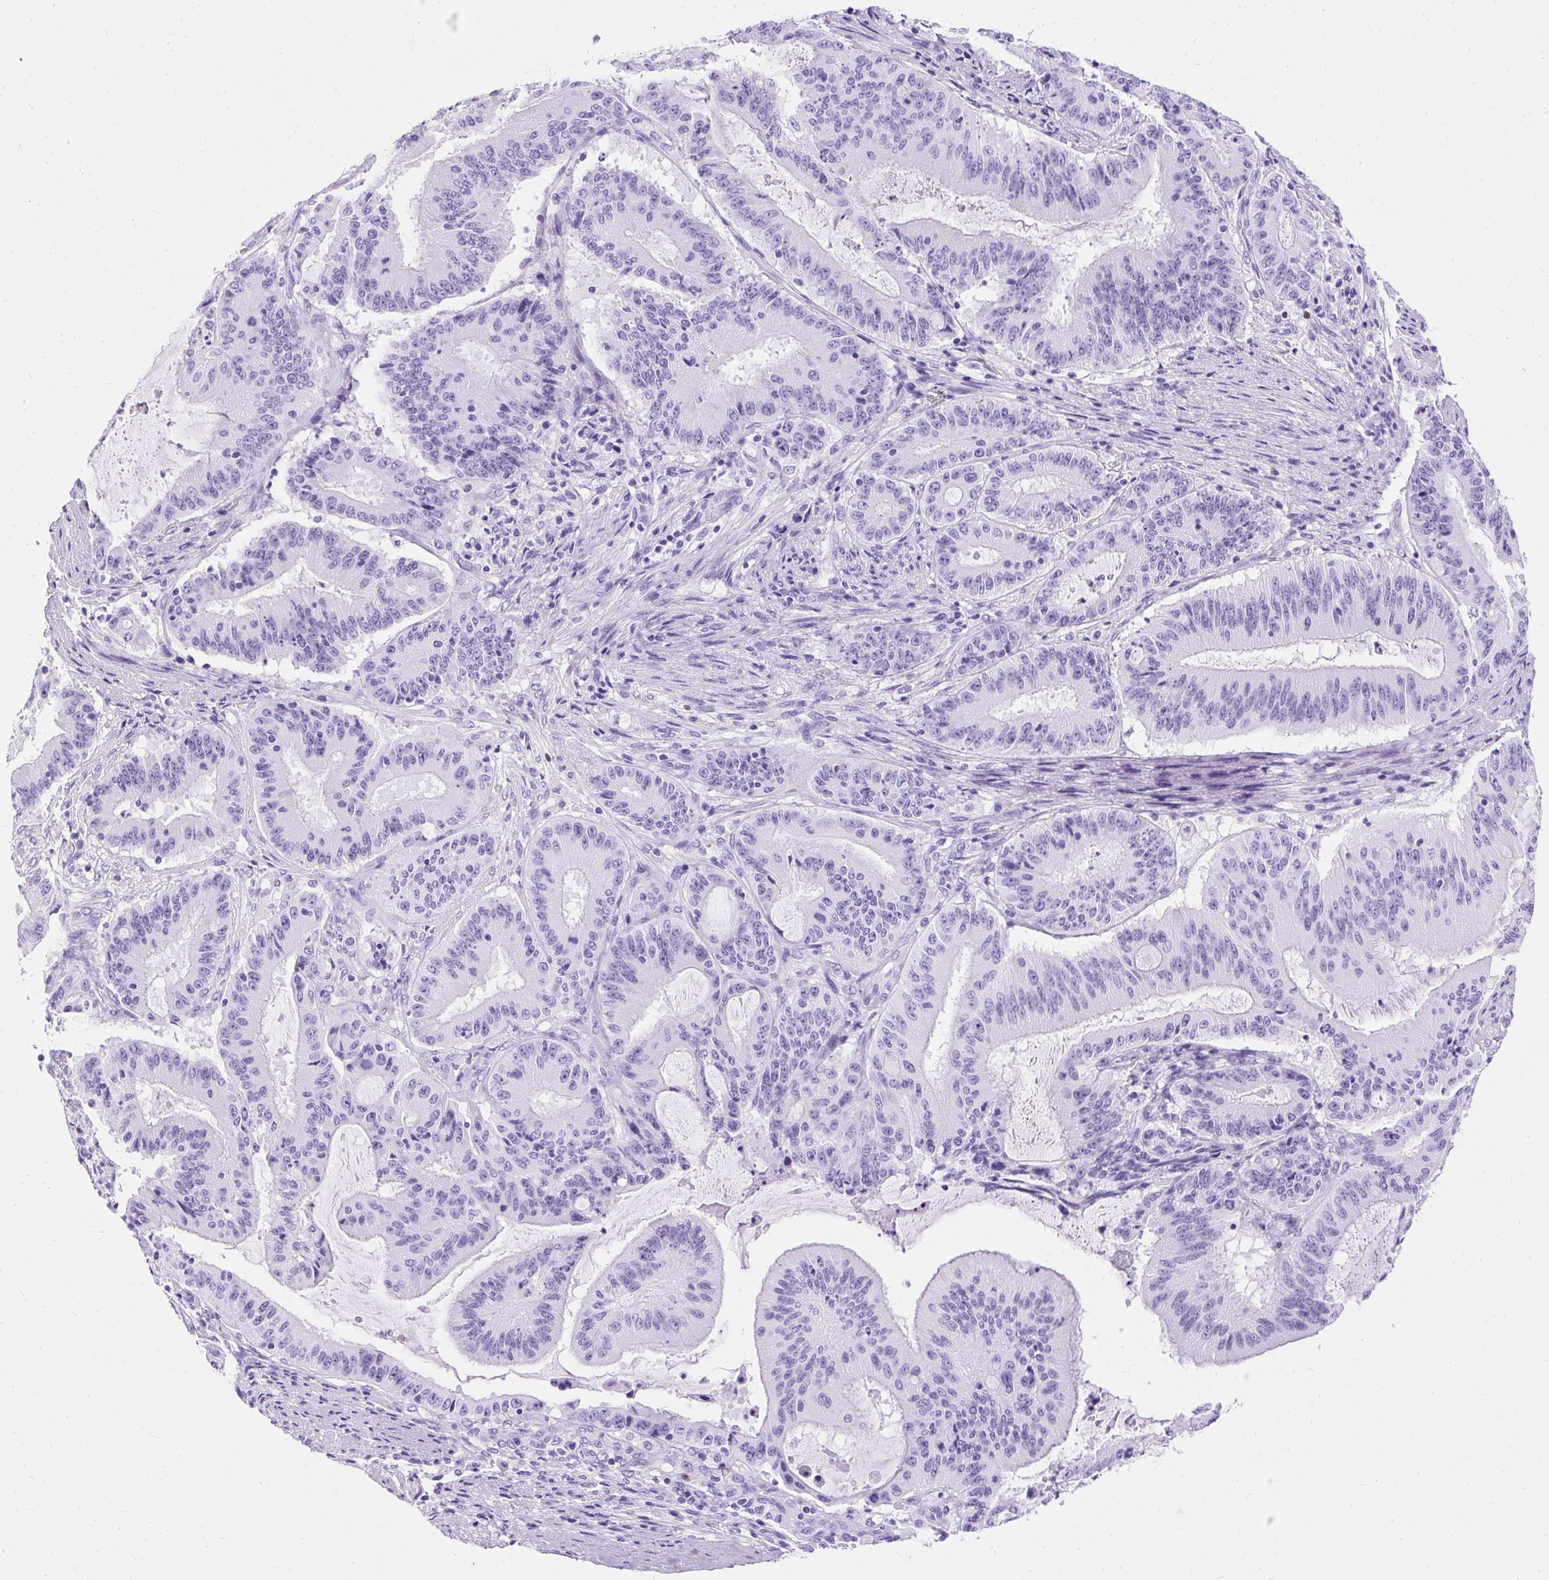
{"staining": {"intensity": "negative", "quantity": "none", "location": "none"}, "tissue": "liver cancer", "cell_type": "Tumor cells", "image_type": "cancer", "snomed": [{"axis": "morphology", "description": "Normal tissue, NOS"}, {"axis": "morphology", "description": "Cholangiocarcinoma"}, {"axis": "topography", "description": "Liver"}, {"axis": "topography", "description": "Peripheral nerve tissue"}], "caption": "IHC photomicrograph of human cholangiocarcinoma (liver) stained for a protein (brown), which exhibits no expression in tumor cells. (IHC, brightfield microscopy, high magnification).", "gene": "PVALB", "patient": {"sex": "female", "age": 73}}